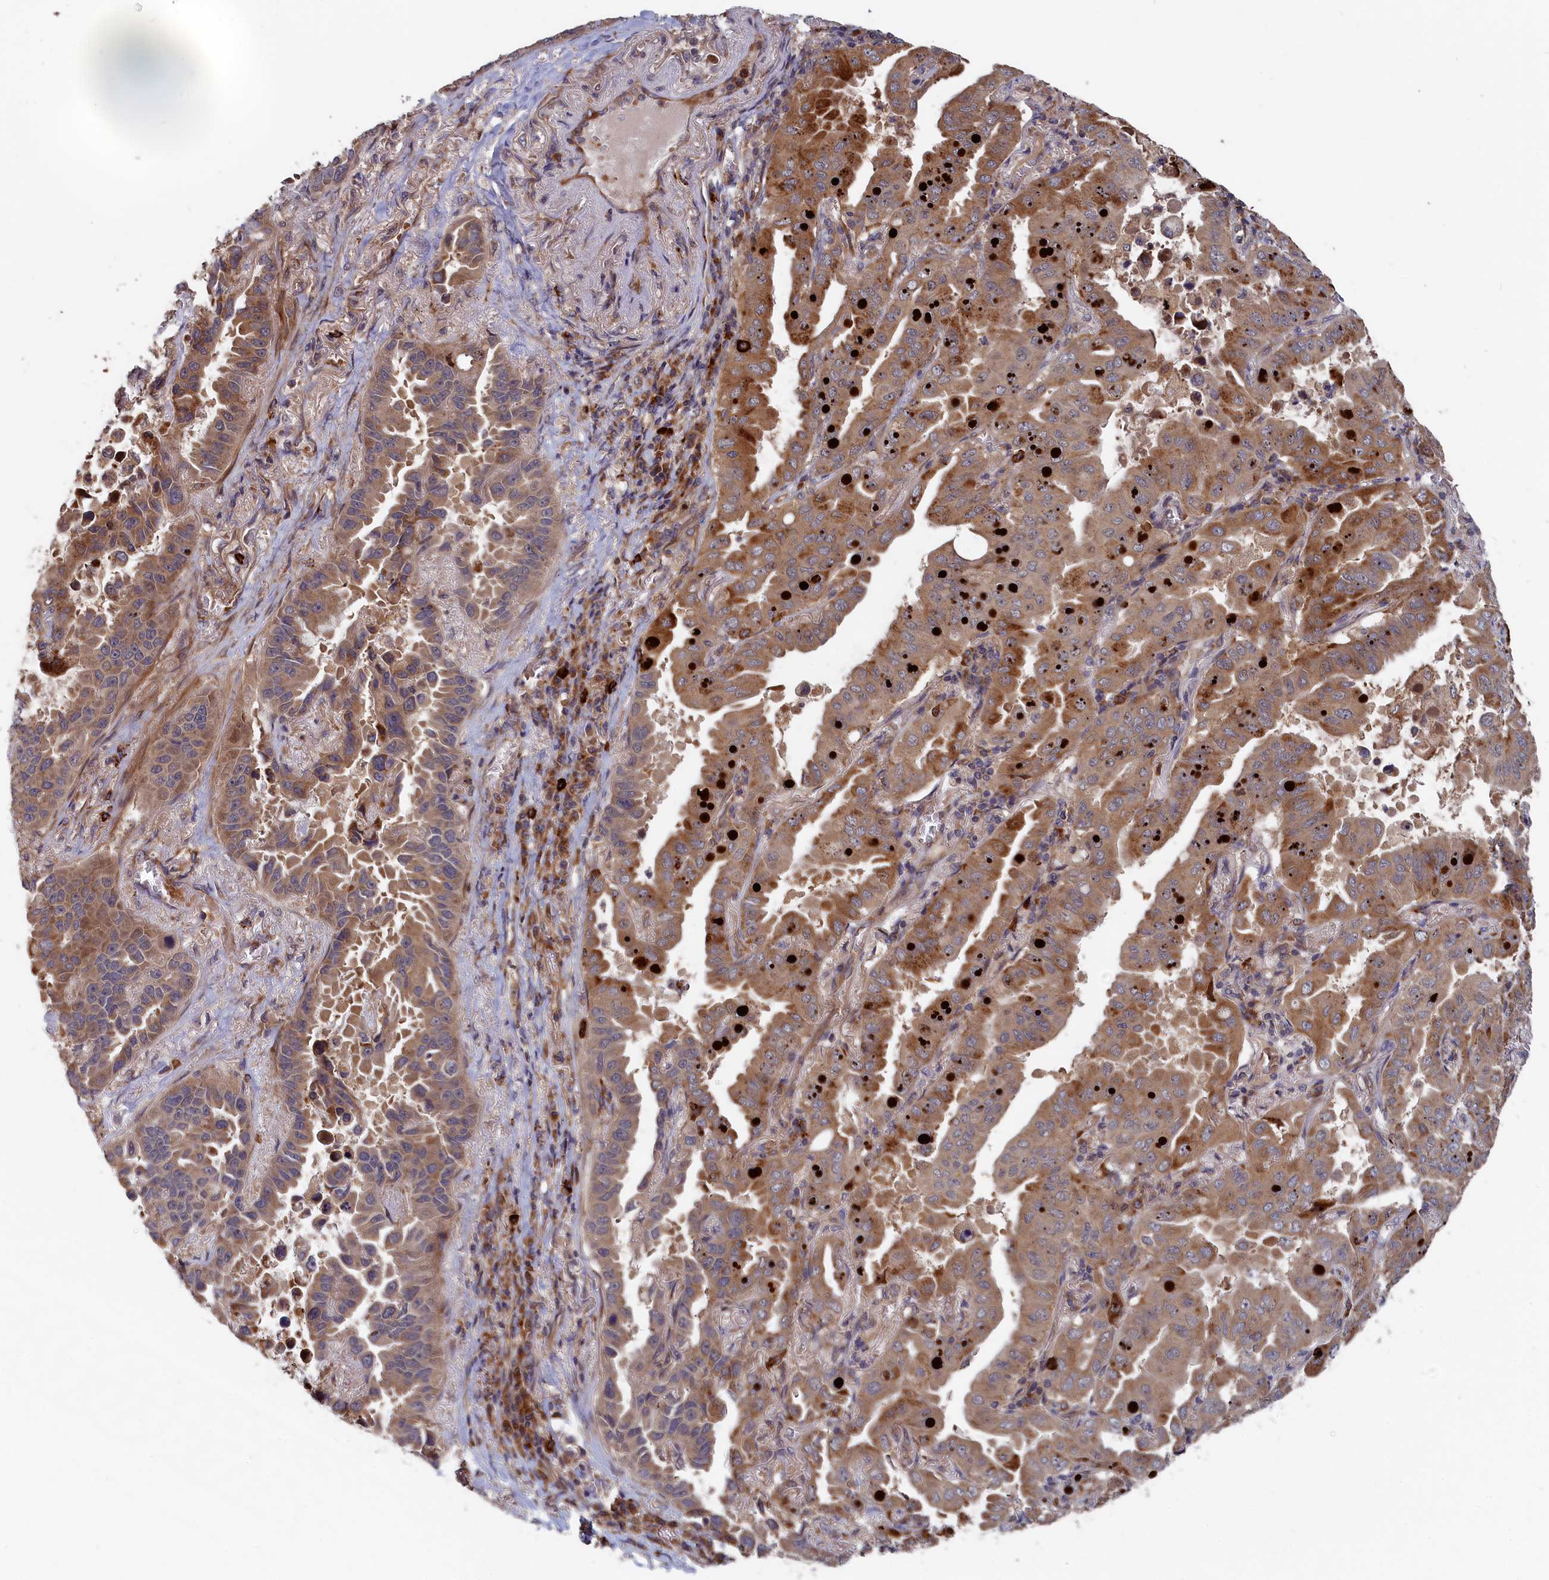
{"staining": {"intensity": "moderate", "quantity": ">75%", "location": "cytoplasmic/membranous"}, "tissue": "lung cancer", "cell_type": "Tumor cells", "image_type": "cancer", "snomed": [{"axis": "morphology", "description": "Adenocarcinoma, NOS"}, {"axis": "topography", "description": "Lung"}], "caption": "A photomicrograph showing moderate cytoplasmic/membranous expression in about >75% of tumor cells in adenocarcinoma (lung), as visualized by brown immunohistochemical staining.", "gene": "TRAPPC2L", "patient": {"sex": "male", "age": 64}}